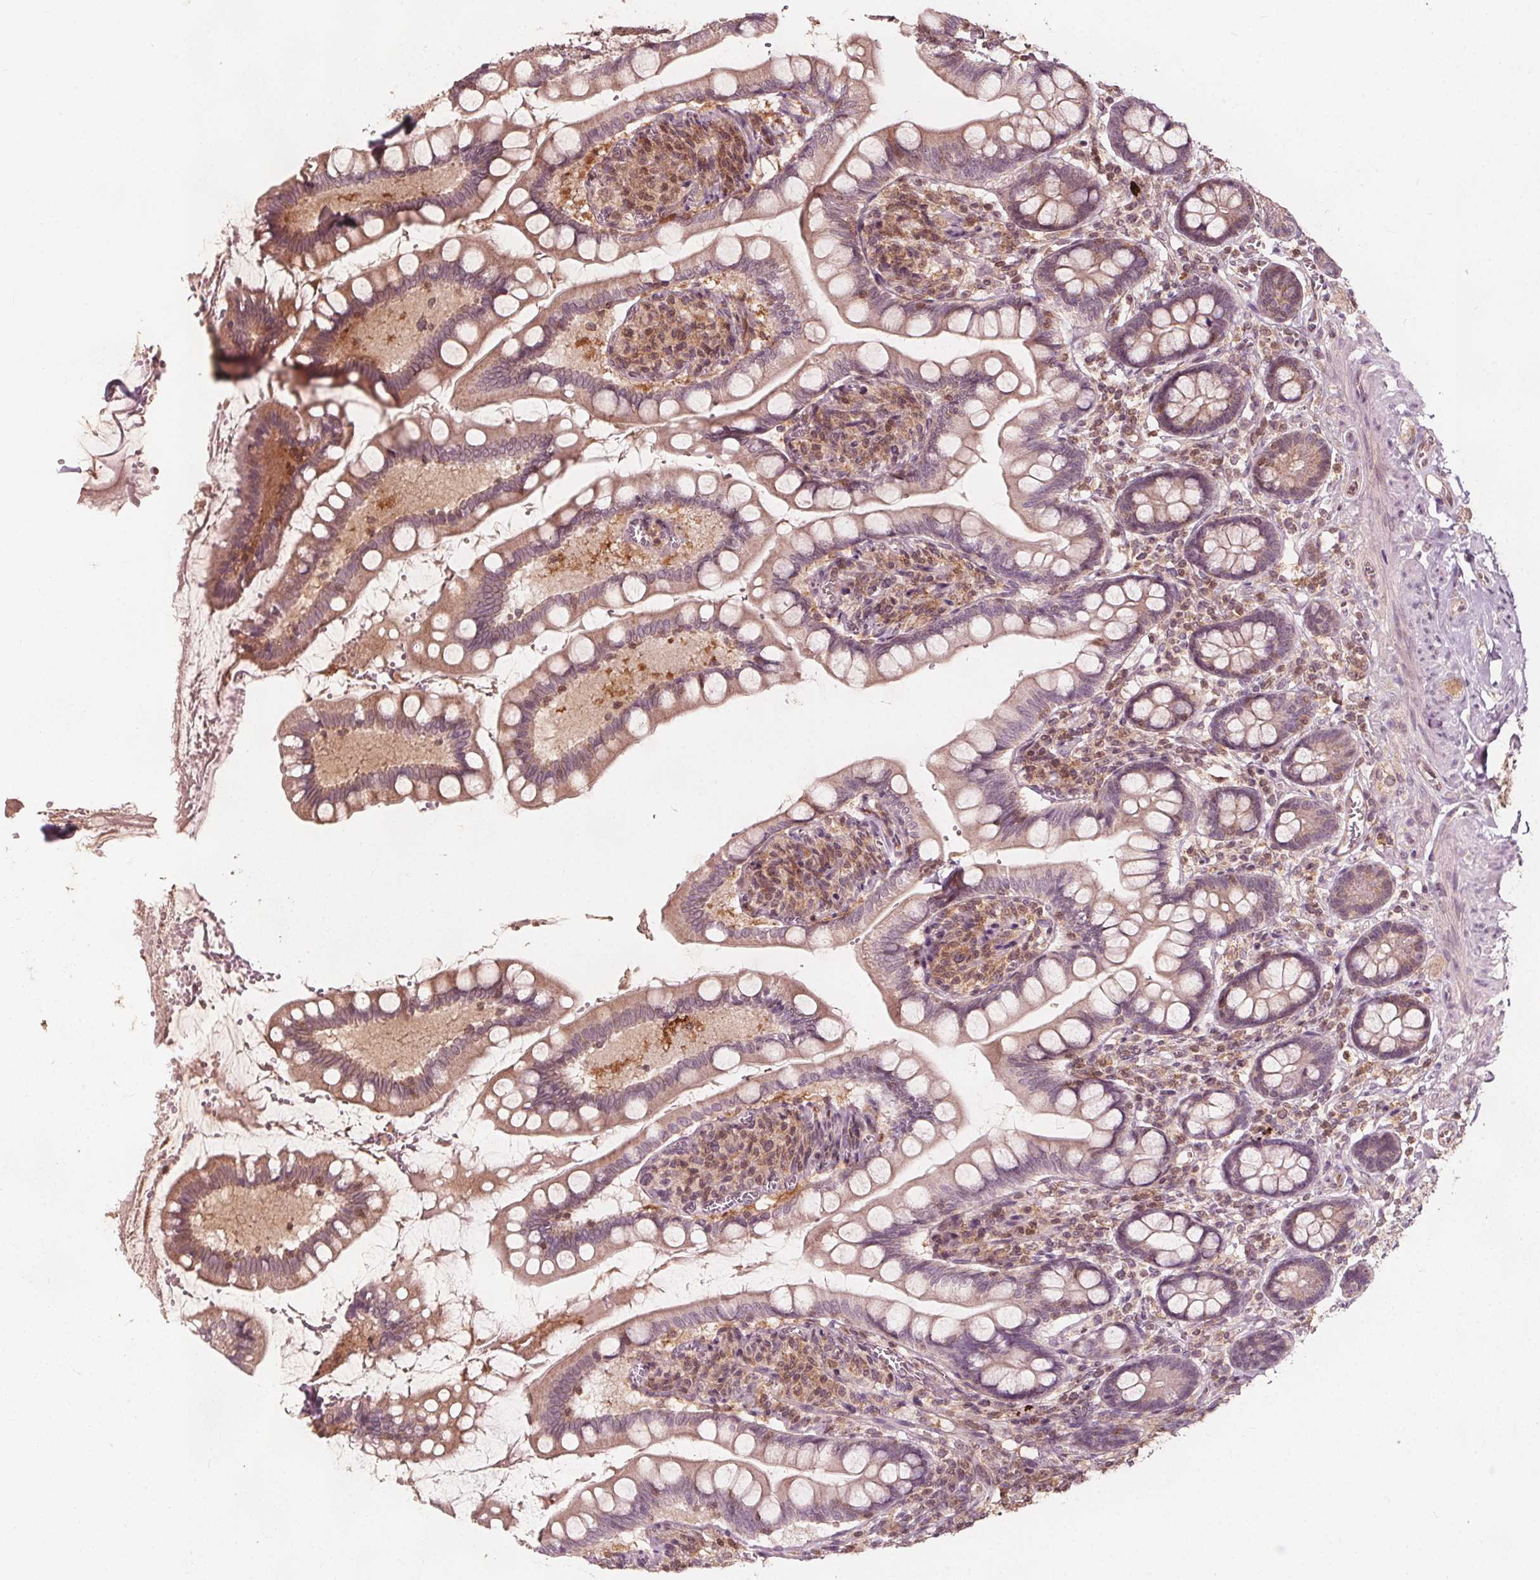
{"staining": {"intensity": "moderate", "quantity": "25%-75%", "location": "cytoplasmic/membranous"}, "tissue": "small intestine", "cell_type": "Glandular cells", "image_type": "normal", "snomed": [{"axis": "morphology", "description": "Normal tissue, NOS"}, {"axis": "topography", "description": "Small intestine"}], "caption": "This image reveals benign small intestine stained with immunohistochemistry (IHC) to label a protein in brown. The cytoplasmic/membranous of glandular cells show moderate positivity for the protein. Nuclei are counter-stained blue.", "gene": "AIP", "patient": {"sex": "female", "age": 56}}